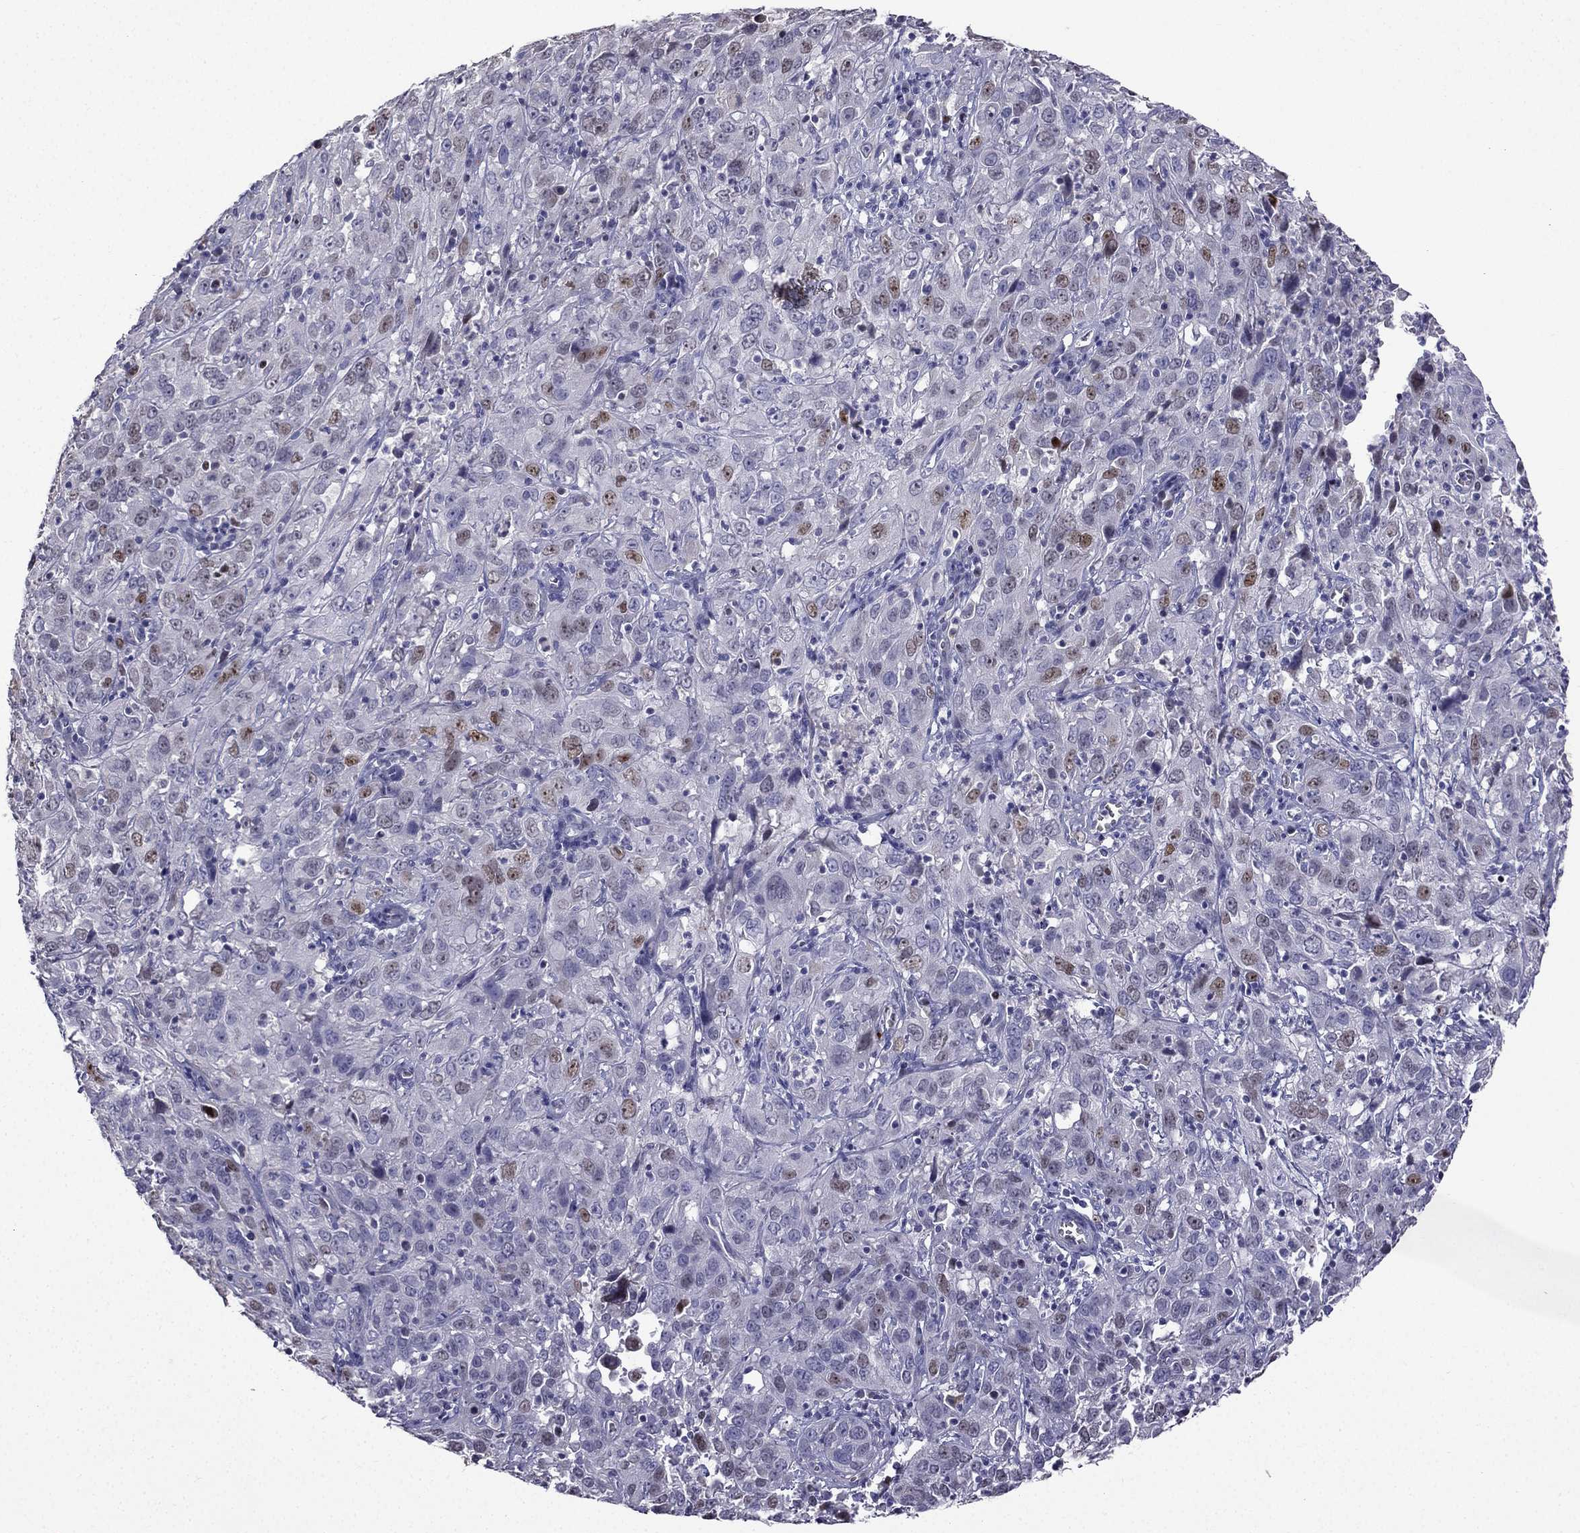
{"staining": {"intensity": "moderate", "quantity": "<25%", "location": "nuclear"}, "tissue": "cervical cancer", "cell_type": "Tumor cells", "image_type": "cancer", "snomed": [{"axis": "morphology", "description": "Squamous cell carcinoma, NOS"}, {"axis": "topography", "description": "Cervix"}], "caption": "Brown immunohistochemical staining in cervical cancer (squamous cell carcinoma) reveals moderate nuclear positivity in approximately <25% of tumor cells.", "gene": "UHRF1", "patient": {"sex": "female", "age": 32}}